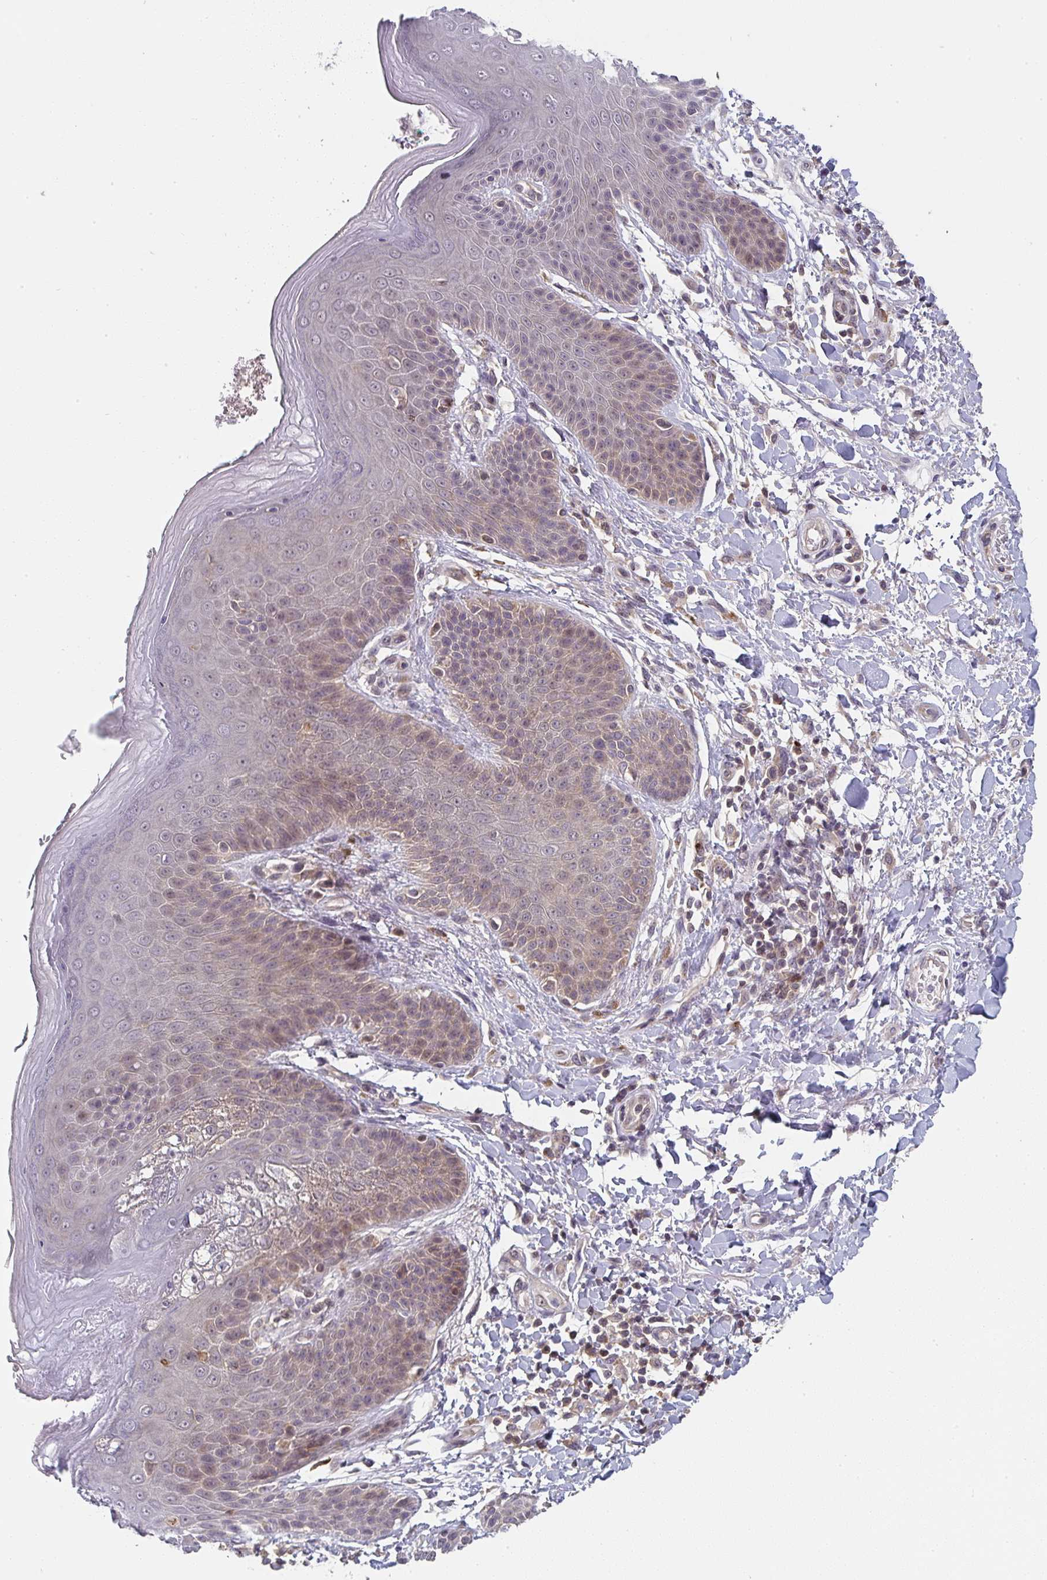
{"staining": {"intensity": "weak", "quantity": "25%-75%", "location": "cytoplasmic/membranous"}, "tissue": "skin", "cell_type": "Epidermal cells", "image_type": "normal", "snomed": [{"axis": "morphology", "description": "Normal tissue, NOS"}, {"axis": "topography", "description": "Peripheral nerve tissue"}], "caption": "Weak cytoplasmic/membranous expression is appreciated in about 25%-75% of epidermal cells in normal skin.", "gene": "RANGRF", "patient": {"sex": "male", "age": 51}}